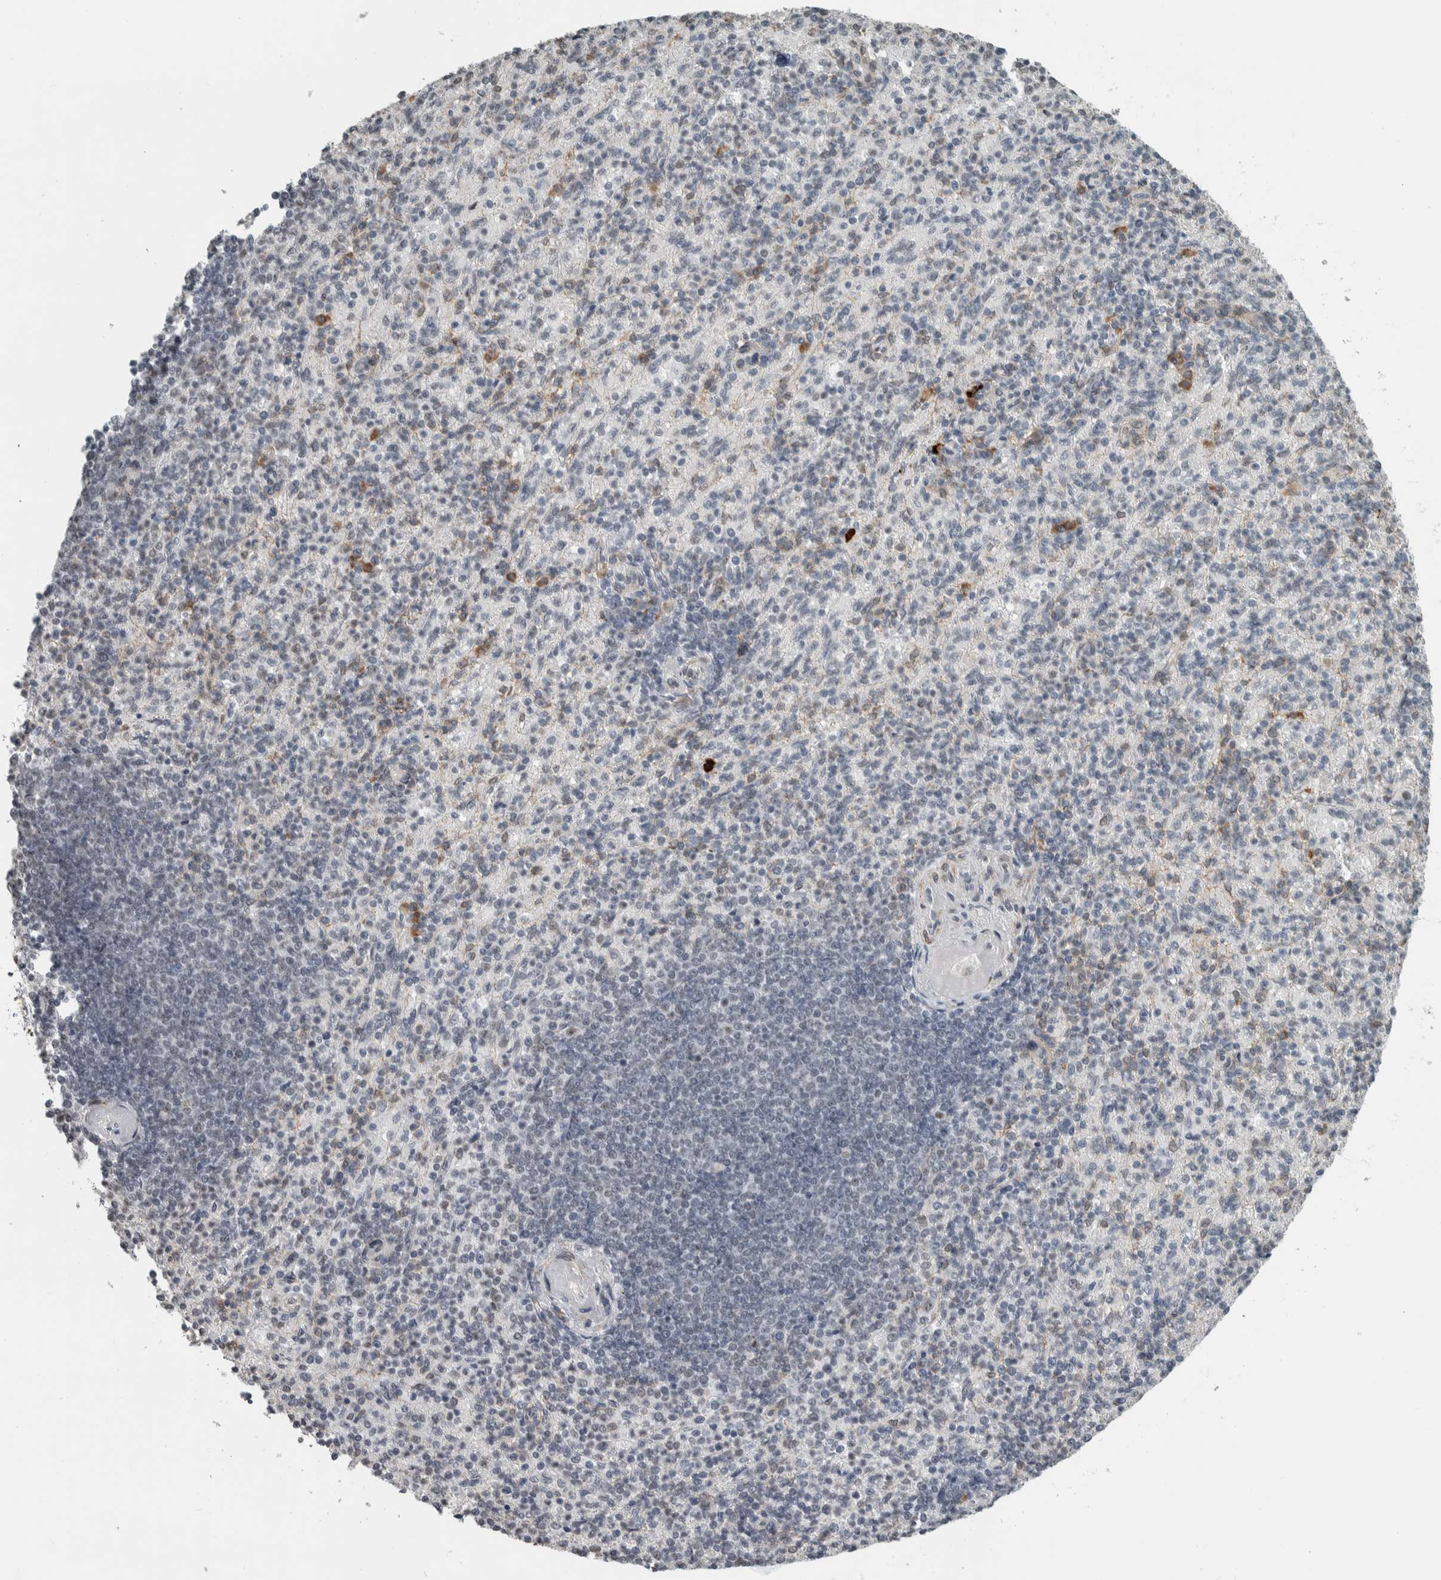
{"staining": {"intensity": "weak", "quantity": "<25%", "location": "nuclear"}, "tissue": "spleen", "cell_type": "Cells in red pulp", "image_type": "normal", "snomed": [{"axis": "morphology", "description": "Normal tissue, NOS"}, {"axis": "topography", "description": "Spleen"}], "caption": "IHC image of unremarkable human spleen stained for a protein (brown), which demonstrates no expression in cells in red pulp. (Stains: DAB (3,3'-diaminobenzidine) immunohistochemistry (IHC) with hematoxylin counter stain, Microscopy: brightfield microscopy at high magnification).", "gene": "DDX42", "patient": {"sex": "female", "age": 74}}